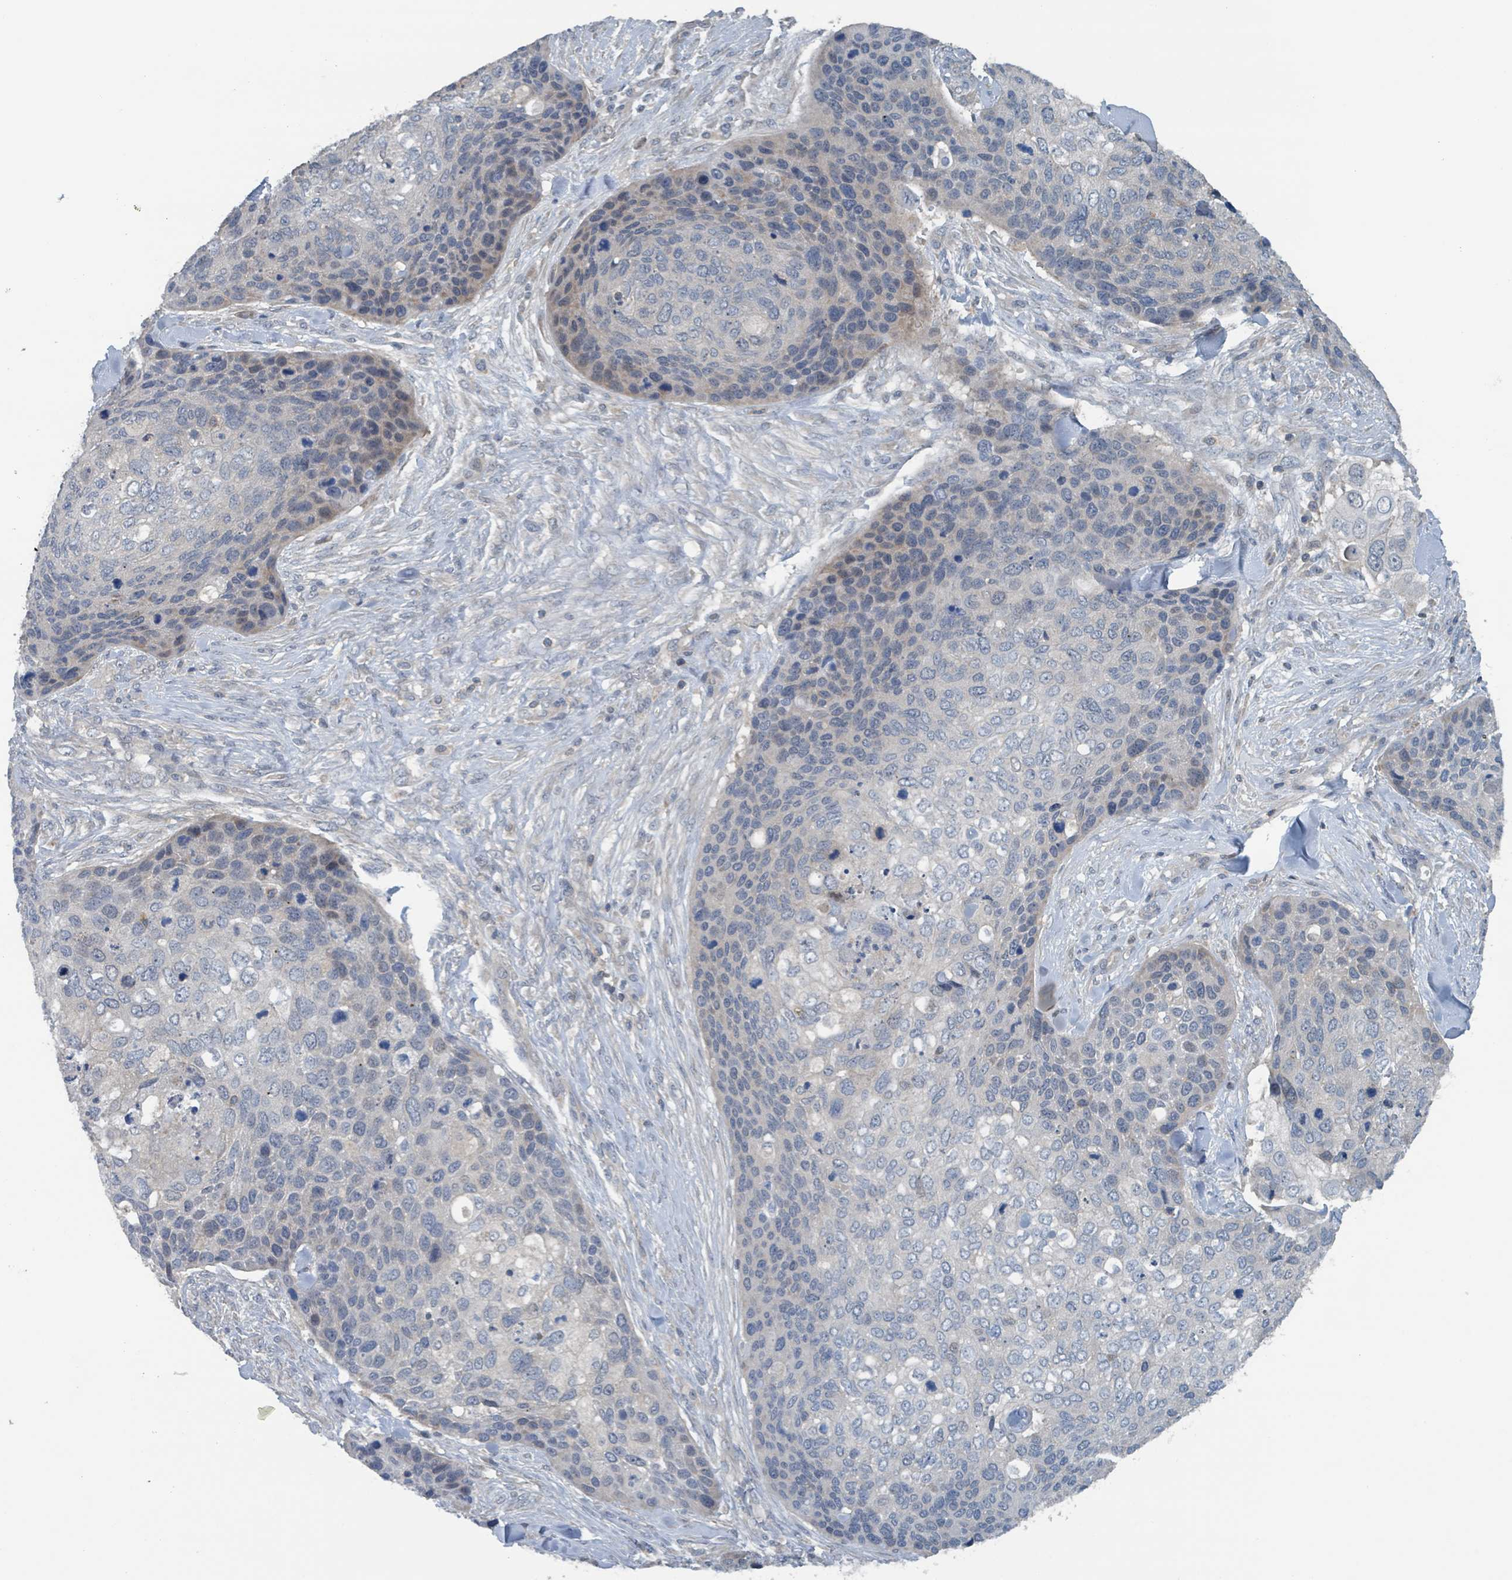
{"staining": {"intensity": "negative", "quantity": "none", "location": "none"}, "tissue": "skin cancer", "cell_type": "Tumor cells", "image_type": "cancer", "snomed": [{"axis": "morphology", "description": "Basal cell carcinoma"}, {"axis": "topography", "description": "Skin"}], "caption": "Immunohistochemical staining of skin cancer shows no significant staining in tumor cells.", "gene": "ACBD4", "patient": {"sex": "female", "age": 74}}